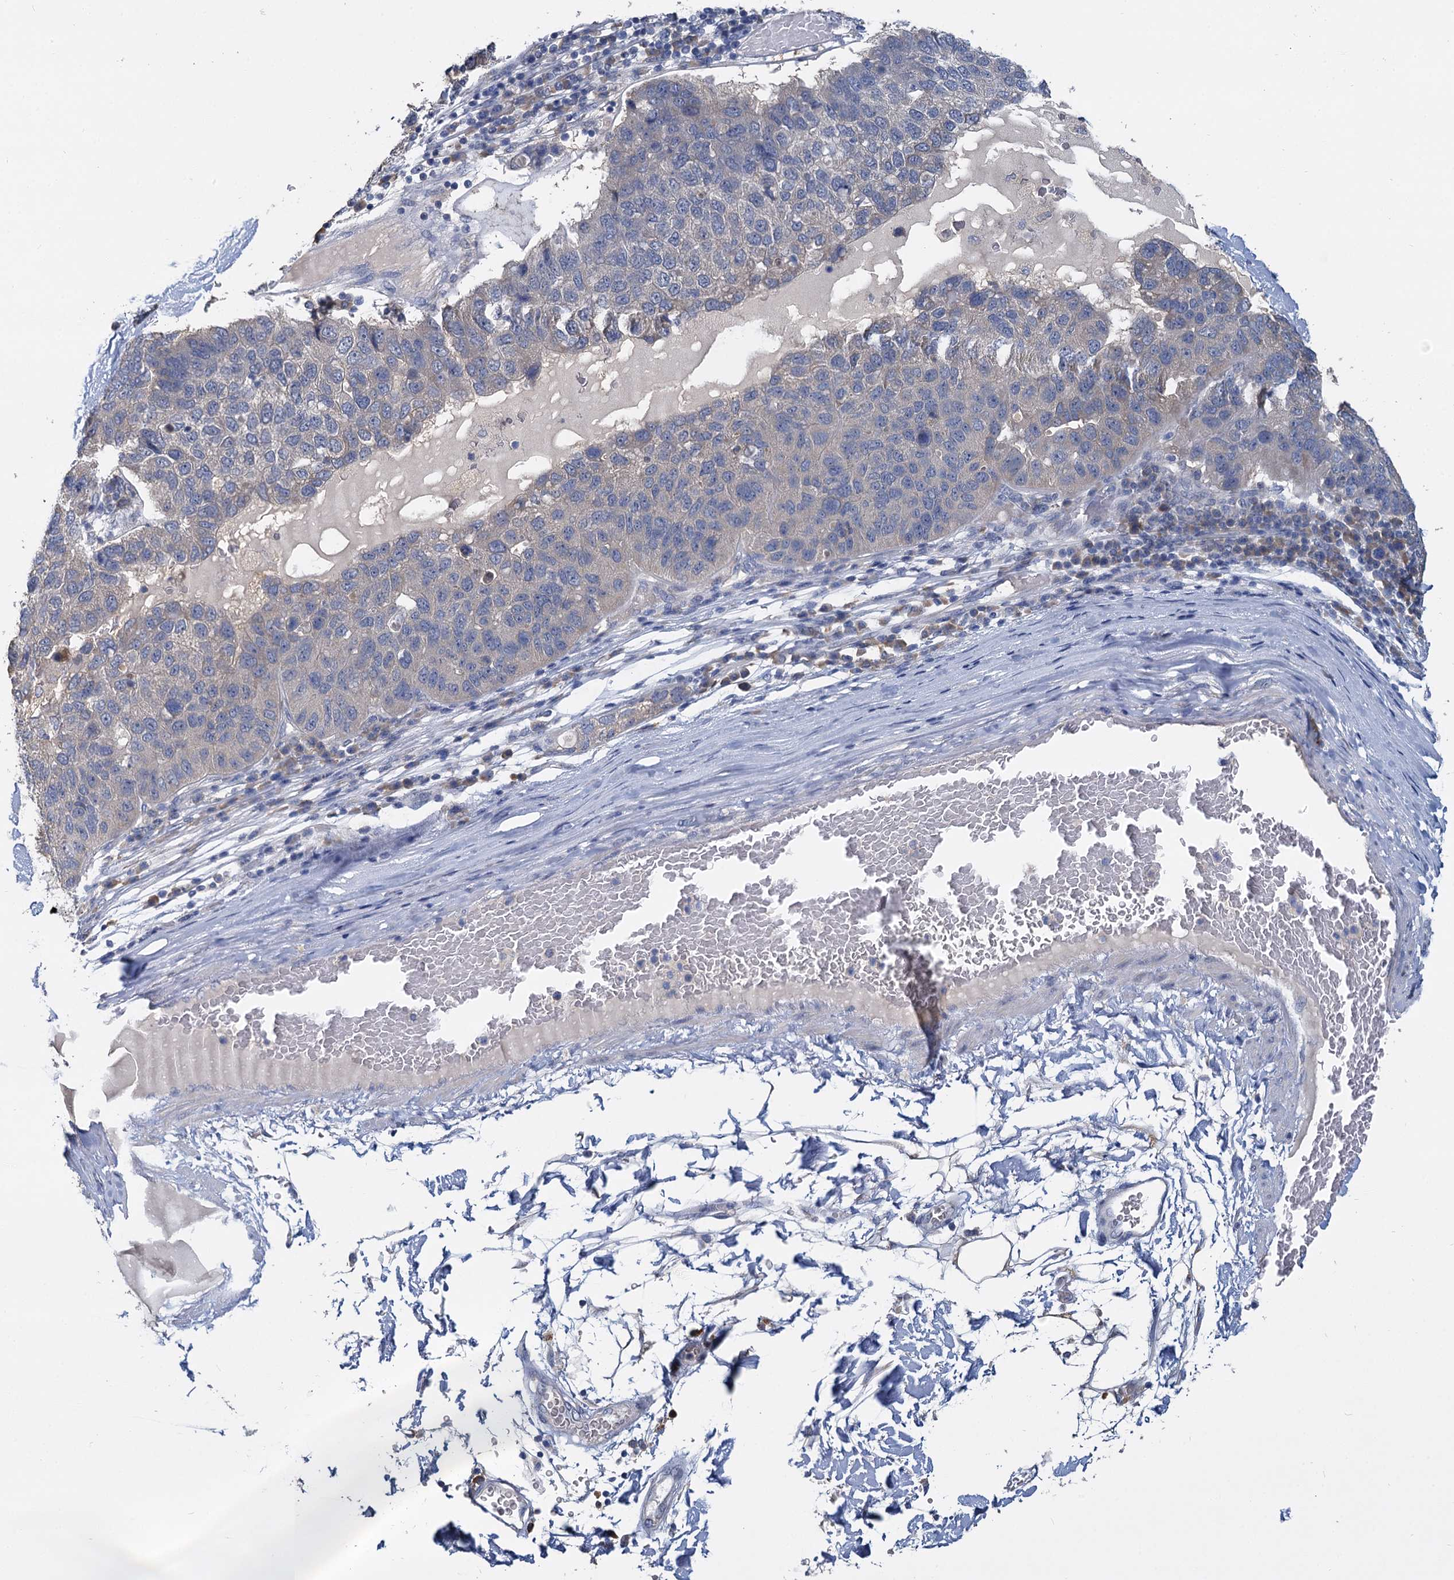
{"staining": {"intensity": "negative", "quantity": "none", "location": "none"}, "tissue": "pancreatic cancer", "cell_type": "Tumor cells", "image_type": "cancer", "snomed": [{"axis": "morphology", "description": "Adenocarcinoma, NOS"}, {"axis": "topography", "description": "Pancreas"}], "caption": "High power microscopy micrograph of an IHC histopathology image of pancreatic cancer (adenocarcinoma), revealing no significant expression in tumor cells. (DAB (3,3'-diaminobenzidine) immunohistochemistry (IHC) visualized using brightfield microscopy, high magnification).", "gene": "ANKRD42", "patient": {"sex": "female", "age": 61}}